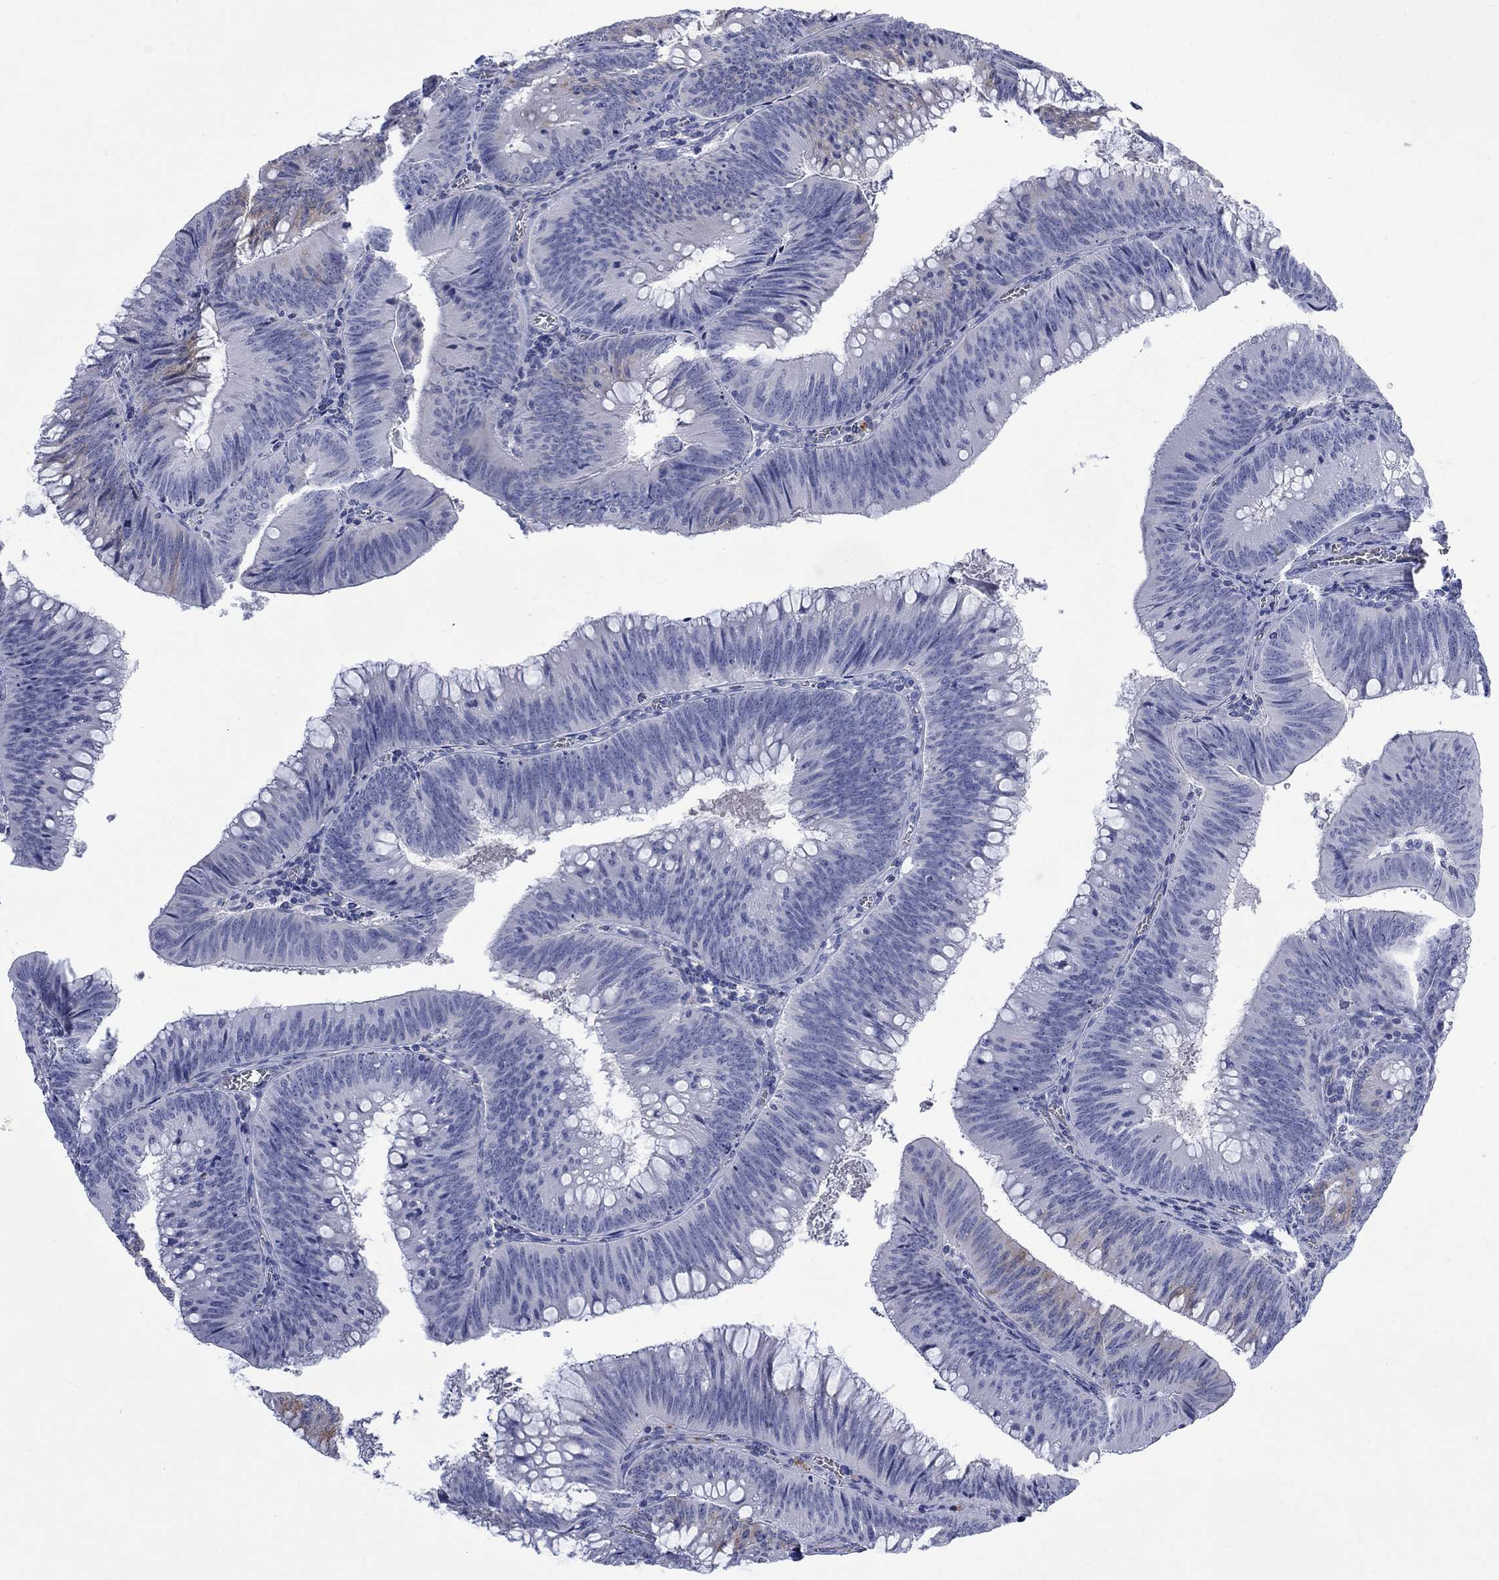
{"staining": {"intensity": "strong", "quantity": "25%-75%", "location": "cytoplasmic/membranous"}, "tissue": "colorectal cancer", "cell_type": "Tumor cells", "image_type": "cancer", "snomed": [{"axis": "morphology", "description": "Adenocarcinoma, NOS"}, {"axis": "topography", "description": "Rectum"}], "caption": "Strong cytoplasmic/membranous staining for a protein is identified in about 25%-75% of tumor cells of colorectal cancer using immunohistochemistry.", "gene": "IGF2BP3", "patient": {"sex": "female", "age": 72}}